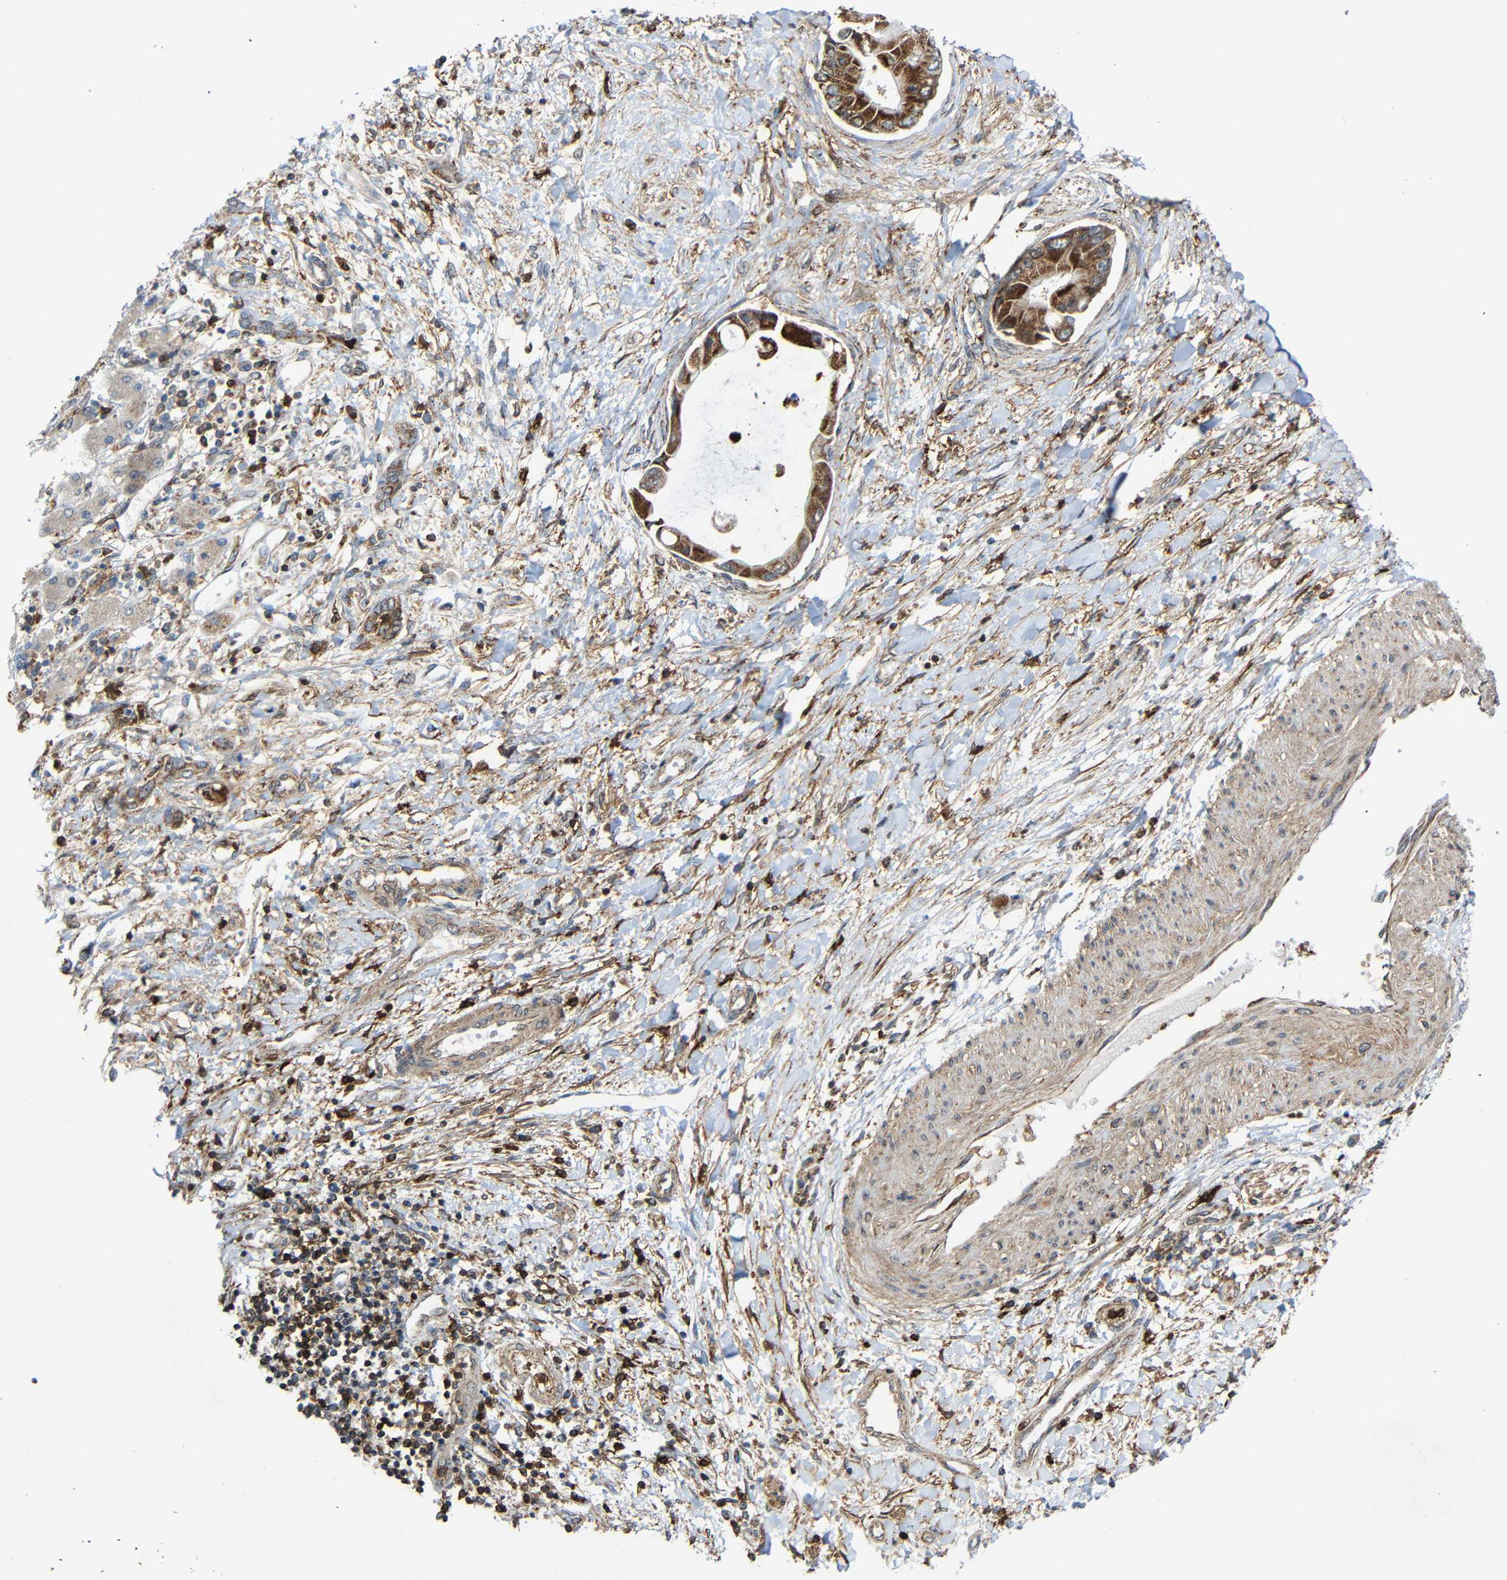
{"staining": {"intensity": "moderate", "quantity": ">75%", "location": "cytoplasmic/membranous"}, "tissue": "liver cancer", "cell_type": "Tumor cells", "image_type": "cancer", "snomed": [{"axis": "morphology", "description": "Cholangiocarcinoma"}, {"axis": "topography", "description": "Liver"}], "caption": "IHC (DAB (3,3'-diaminobenzidine)) staining of liver cholangiocarcinoma exhibits moderate cytoplasmic/membranous protein staining in approximately >75% of tumor cells. (Brightfield microscopy of DAB IHC at high magnification).", "gene": "C1GALT1", "patient": {"sex": "male", "age": 50}}